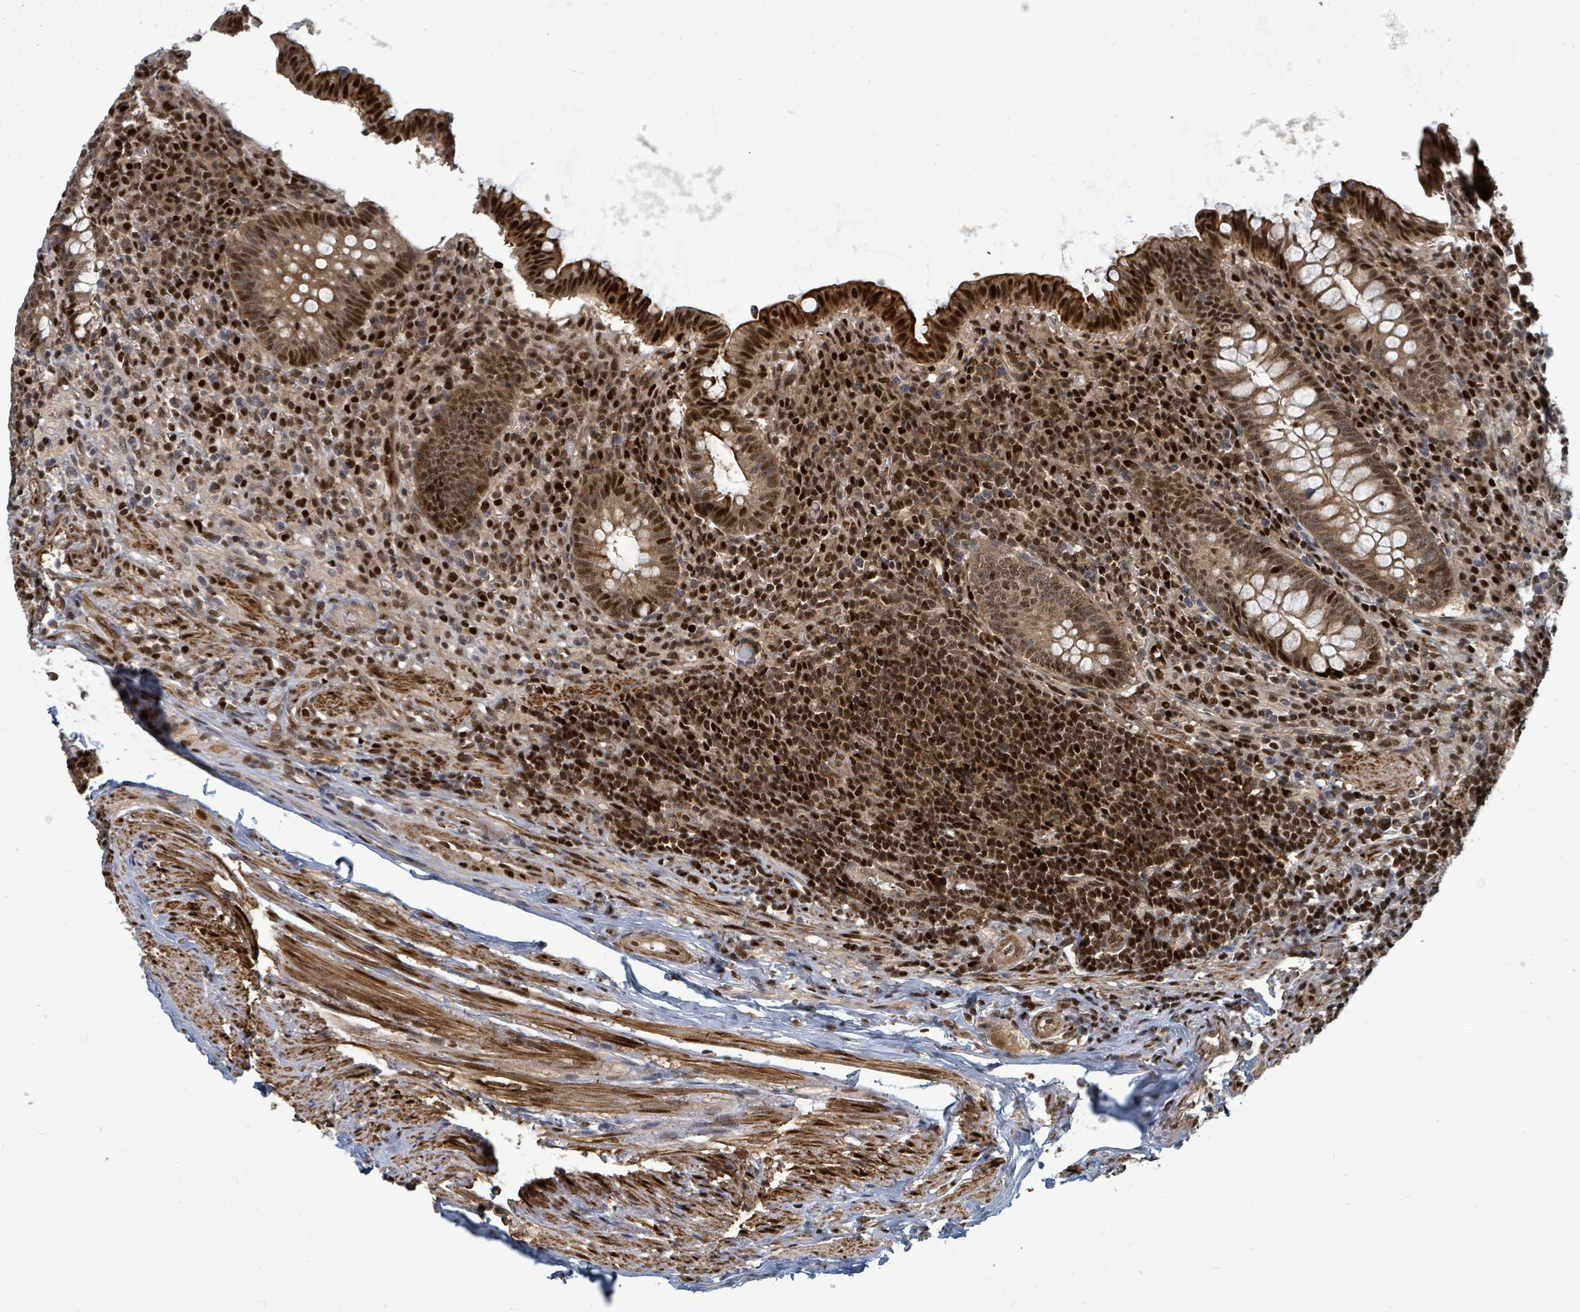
{"staining": {"intensity": "strong", "quantity": ">75%", "location": "cytoplasmic/membranous,nuclear"}, "tissue": "appendix", "cell_type": "Glandular cells", "image_type": "normal", "snomed": [{"axis": "morphology", "description": "Normal tissue, NOS"}, {"axis": "topography", "description": "Appendix"}], "caption": "An immunohistochemistry (IHC) histopathology image of normal tissue is shown. Protein staining in brown labels strong cytoplasmic/membranous,nuclear positivity in appendix within glandular cells.", "gene": "TRDMT1", "patient": {"sex": "male", "age": 83}}